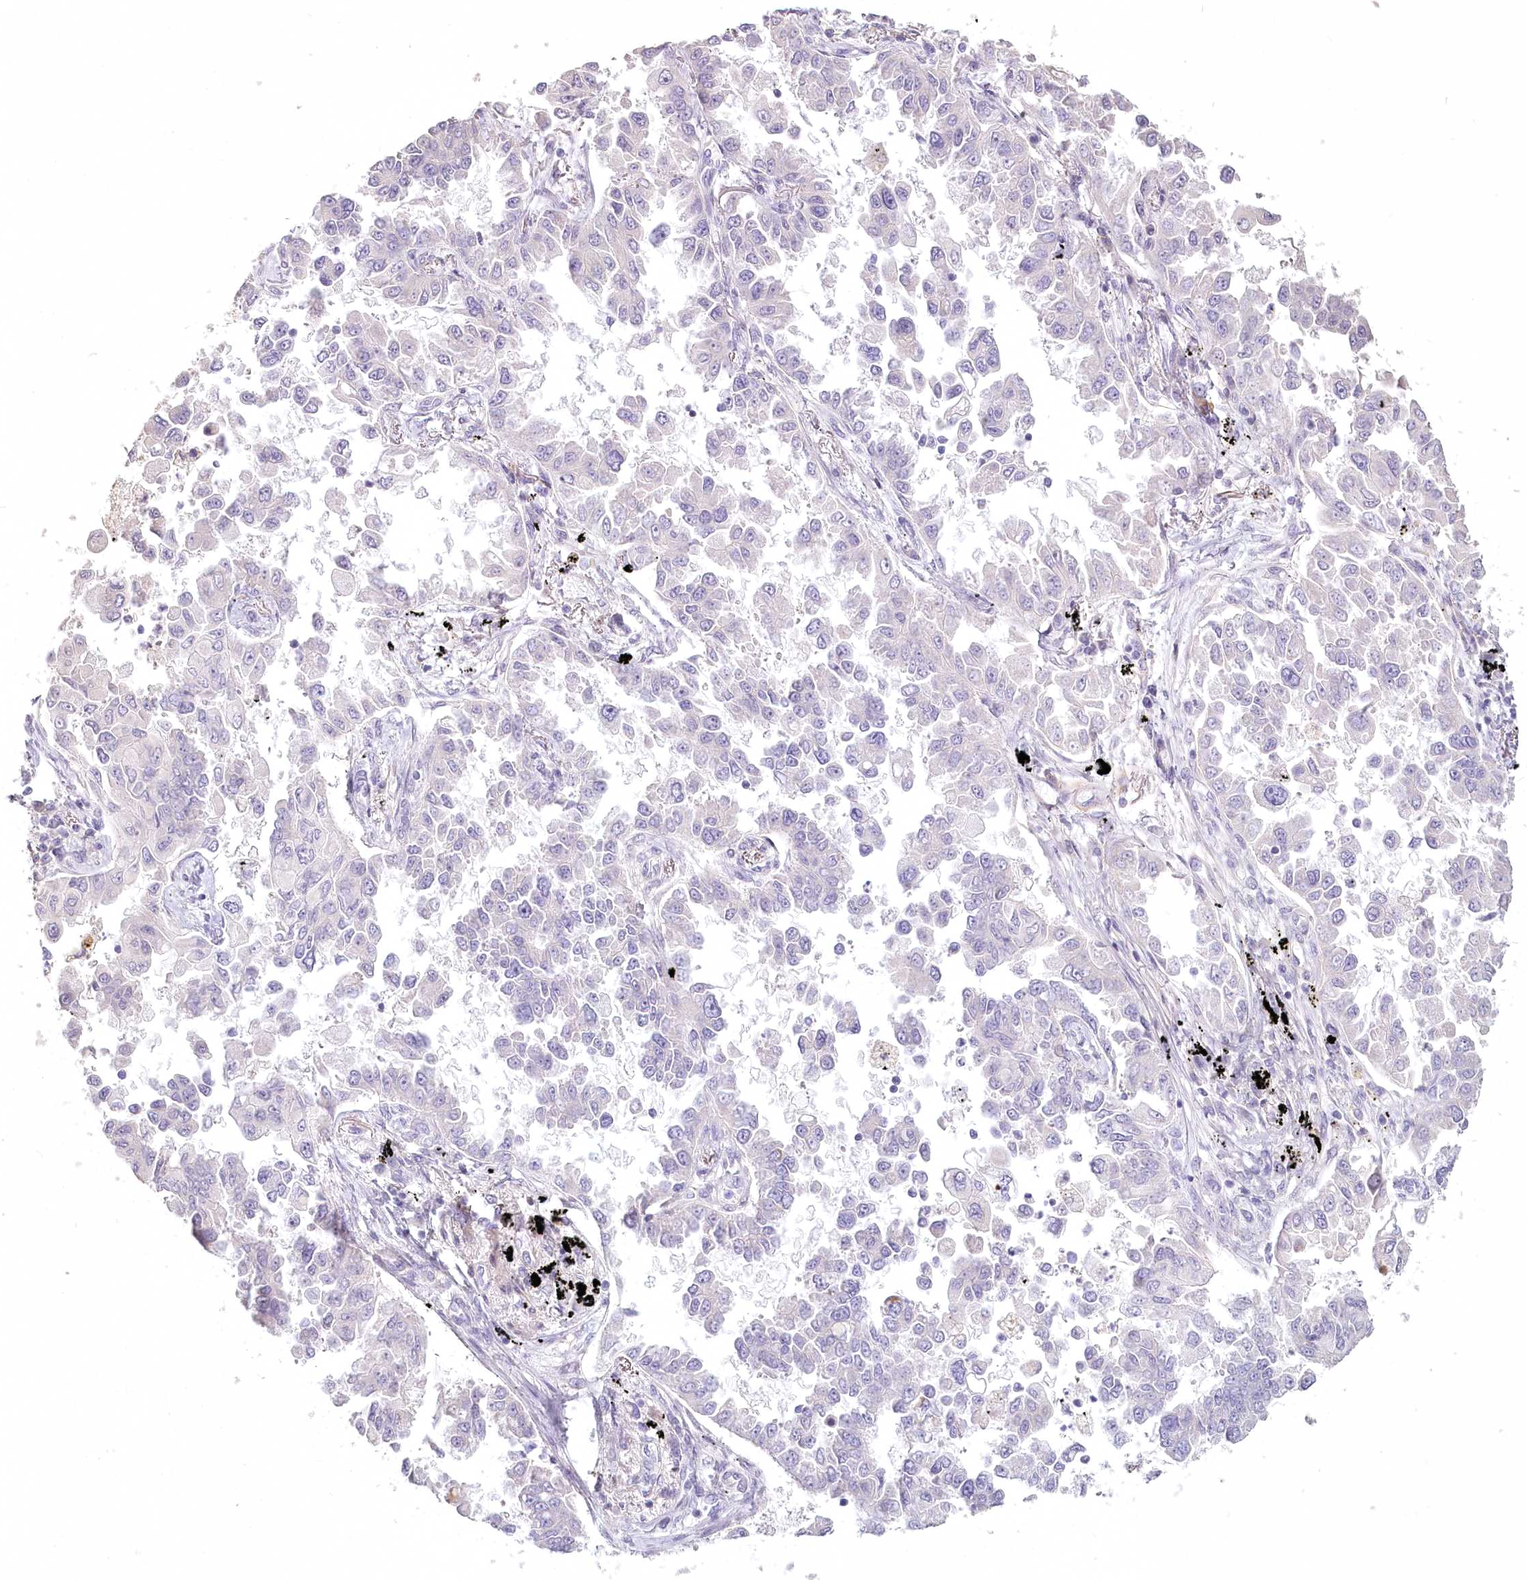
{"staining": {"intensity": "negative", "quantity": "none", "location": "none"}, "tissue": "lung cancer", "cell_type": "Tumor cells", "image_type": "cancer", "snomed": [{"axis": "morphology", "description": "Adenocarcinoma, NOS"}, {"axis": "topography", "description": "Lung"}], "caption": "There is no significant expression in tumor cells of adenocarcinoma (lung).", "gene": "USP11", "patient": {"sex": "female", "age": 67}}